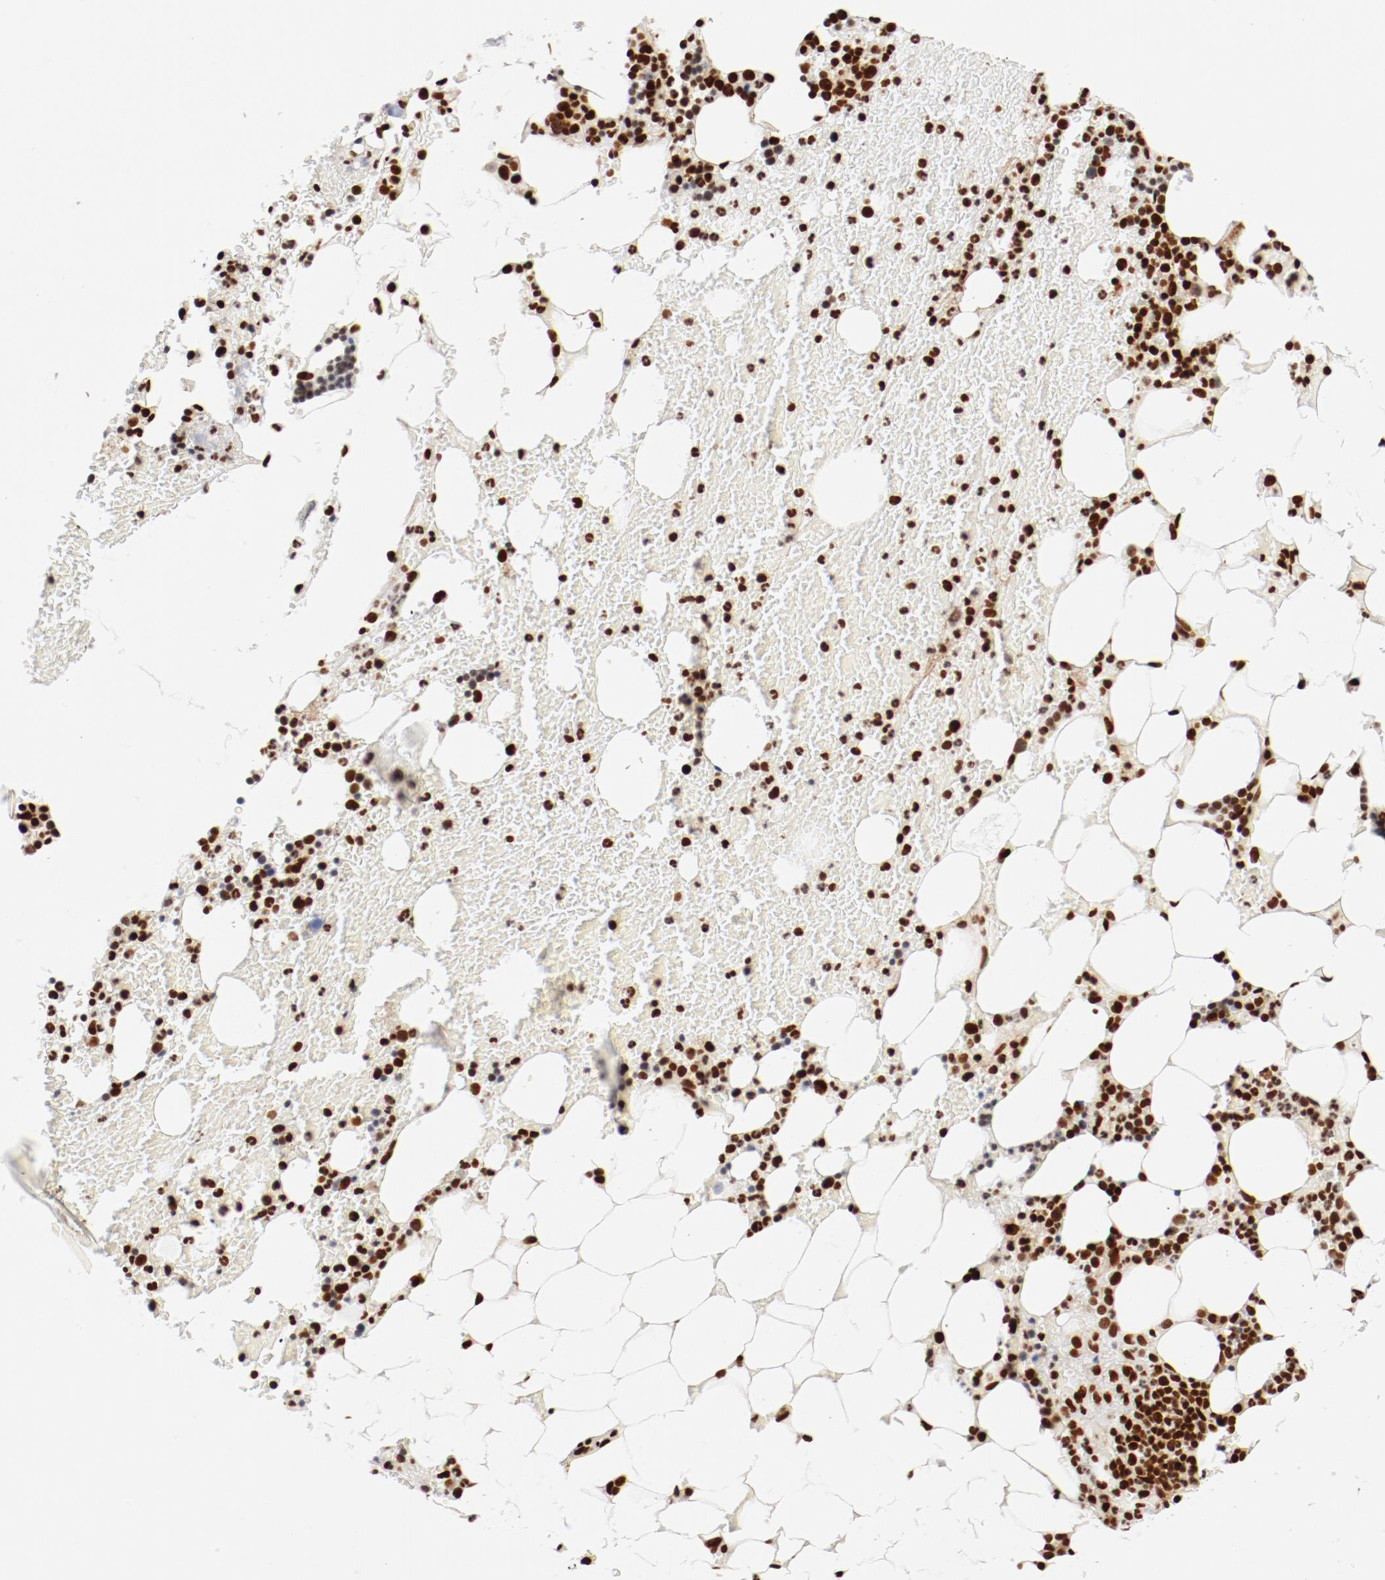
{"staining": {"intensity": "strong", "quantity": ">75%", "location": "nuclear"}, "tissue": "bone marrow", "cell_type": "Hematopoietic cells", "image_type": "normal", "snomed": [{"axis": "morphology", "description": "Normal tissue, NOS"}, {"axis": "topography", "description": "Bone marrow"}], "caption": "Immunohistochemical staining of unremarkable human bone marrow exhibits high levels of strong nuclear staining in approximately >75% of hematopoietic cells.", "gene": "CTBP1", "patient": {"sex": "female", "age": 73}}